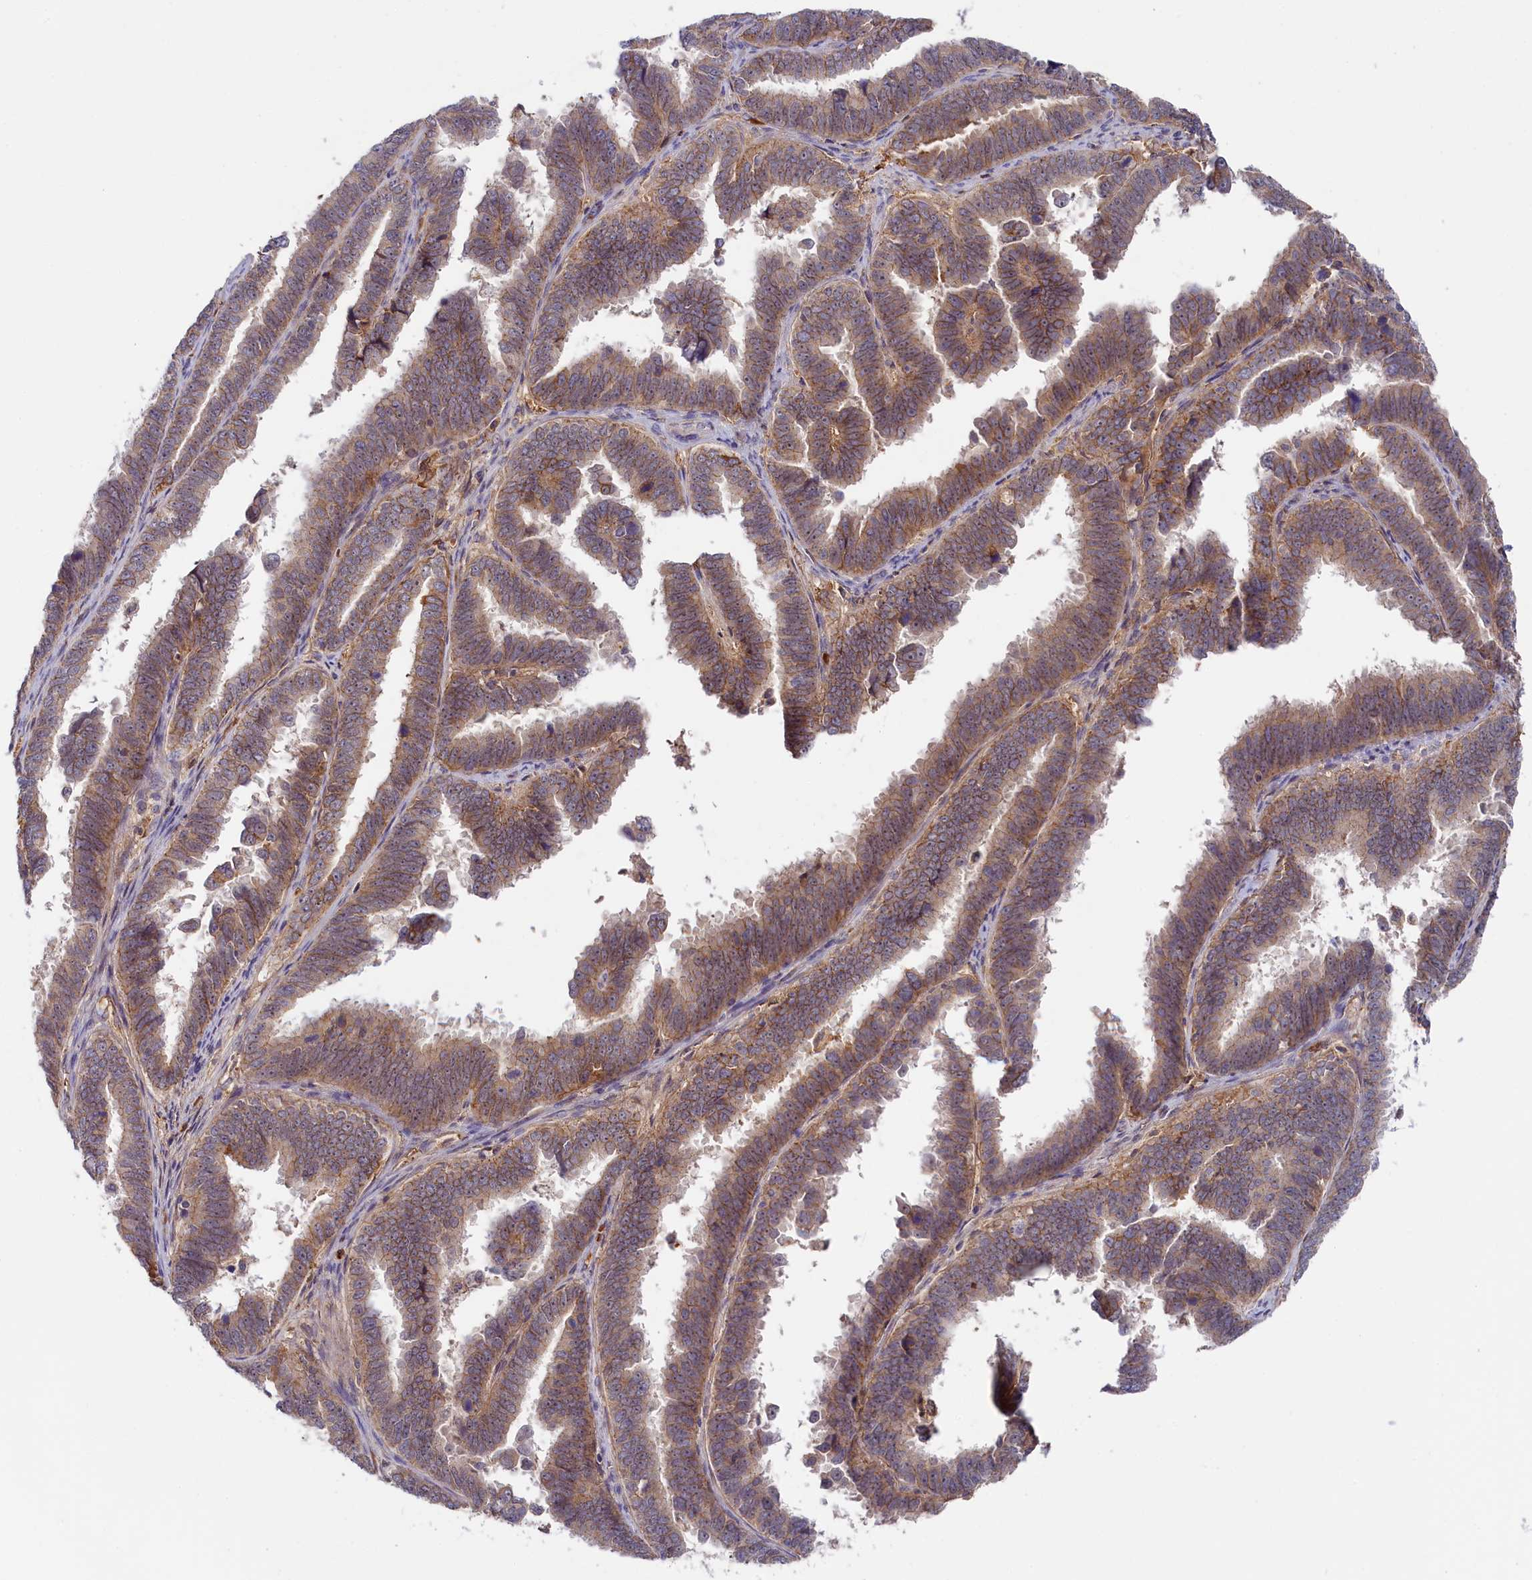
{"staining": {"intensity": "moderate", "quantity": ">75%", "location": "cytoplasmic/membranous"}, "tissue": "endometrial cancer", "cell_type": "Tumor cells", "image_type": "cancer", "snomed": [{"axis": "morphology", "description": "Adenocarcinoma, NOS"}, {"axis": "topography", "description": "Endometrium"}], "caption": "A brown stain highlights moderate cytoplasmic/membranous positivity of a protein in adenocarcinoma (endometrial) tumor cells. Nuclei are stained in blue.", "gene": "ADGRD1", "patient": {"sex": "female", "age": 75}}